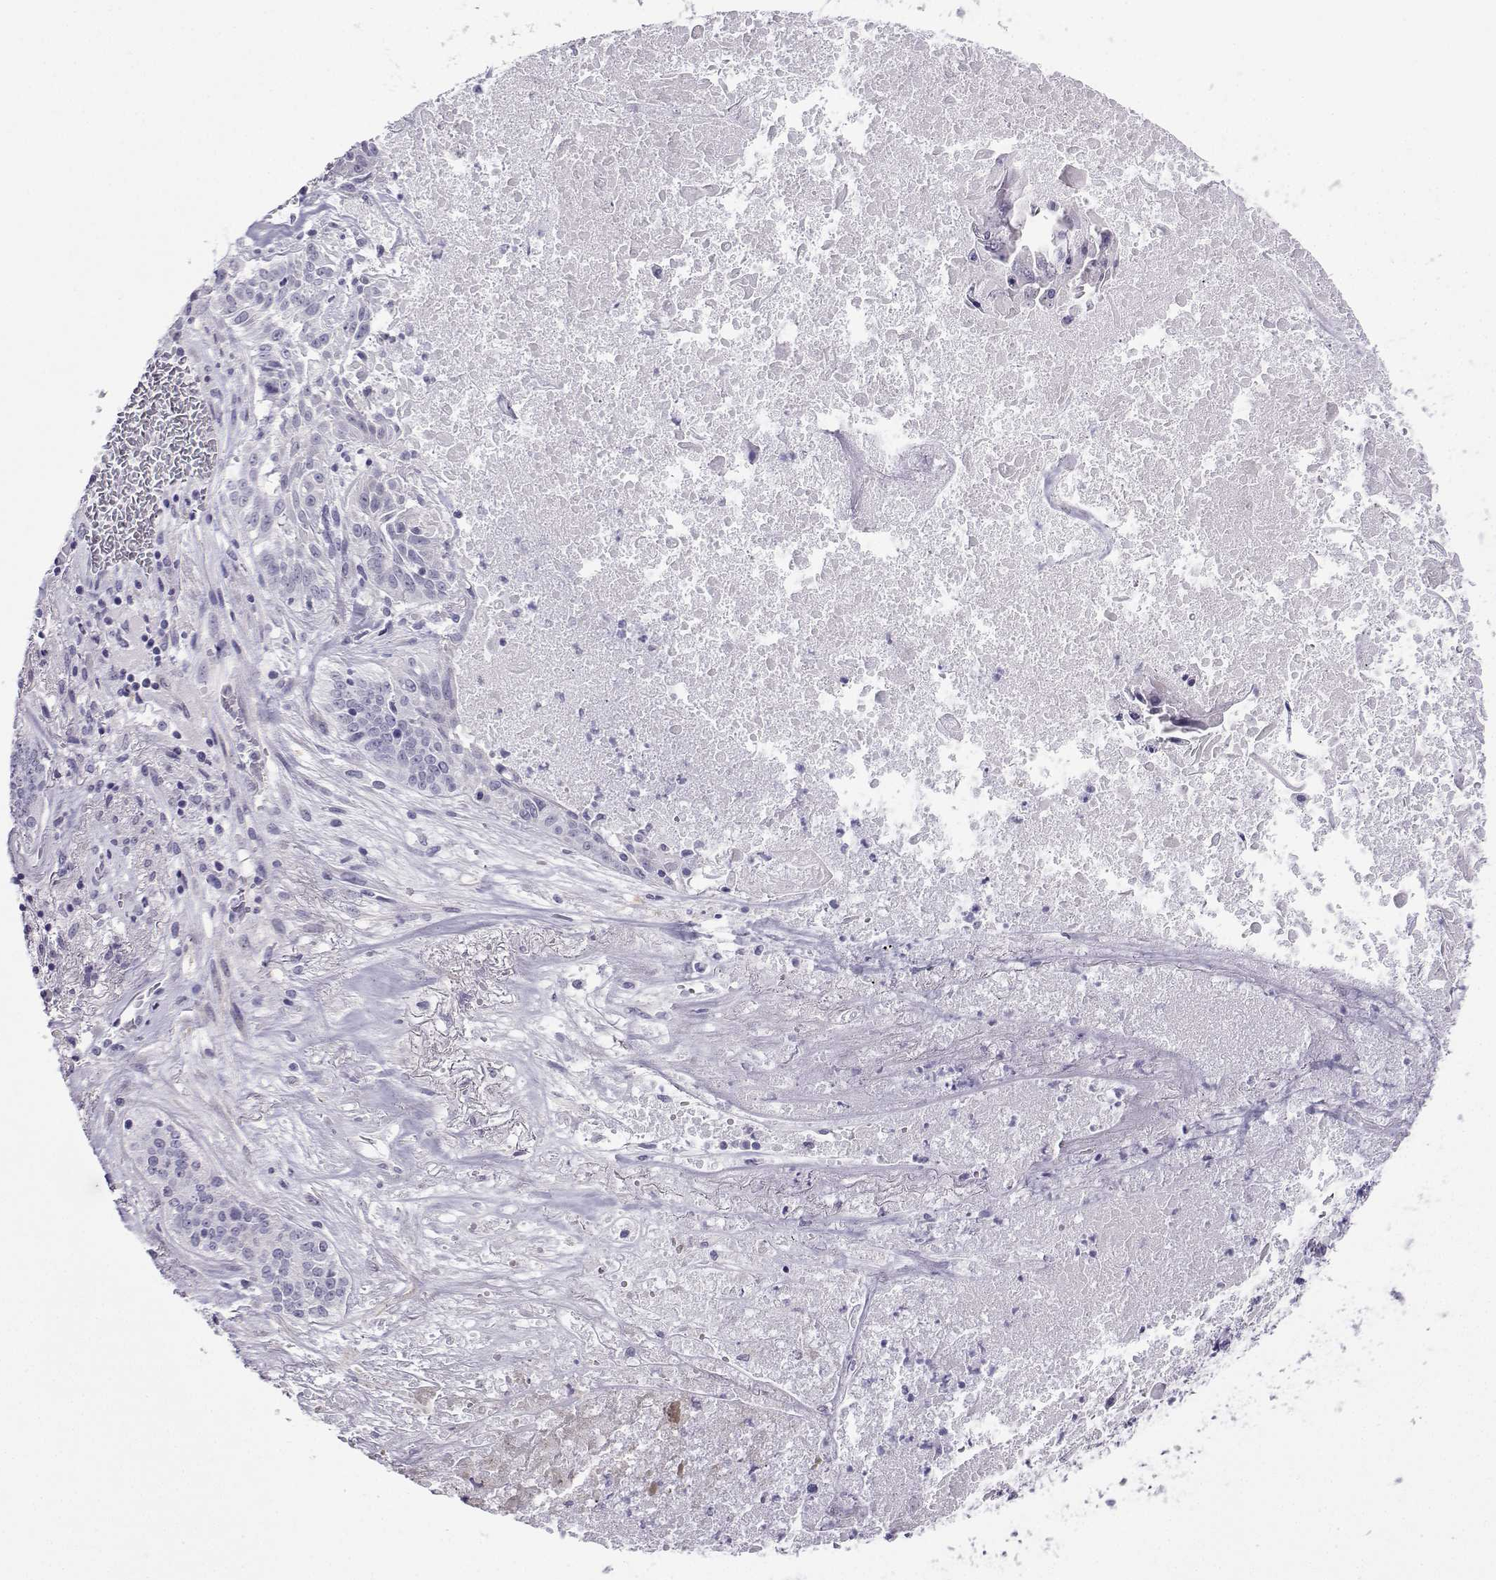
{"staining": {"intensity": "negative", "quantity": "none", "location": "none"}, "tissue": "lung cancer", "cell_type": "Tumor cells", "image_type": "cancer", "snomed": [{"axis": "morphology", "description": "Squamous cell carcinoma, NOS"}, {"axis": "topography", "description": "Lung"}], "caption": "Immunohistochemistry of lung cancer (squamous cell carcinoma) reveals no staining in tumor cells. (DAB (3,3'-diaminobenzidine) immunohistochemistry visualized using brightfield microscopy, high magnification).", "gene": "KIF17", "patient": {"sex": "male", "age": 64}}